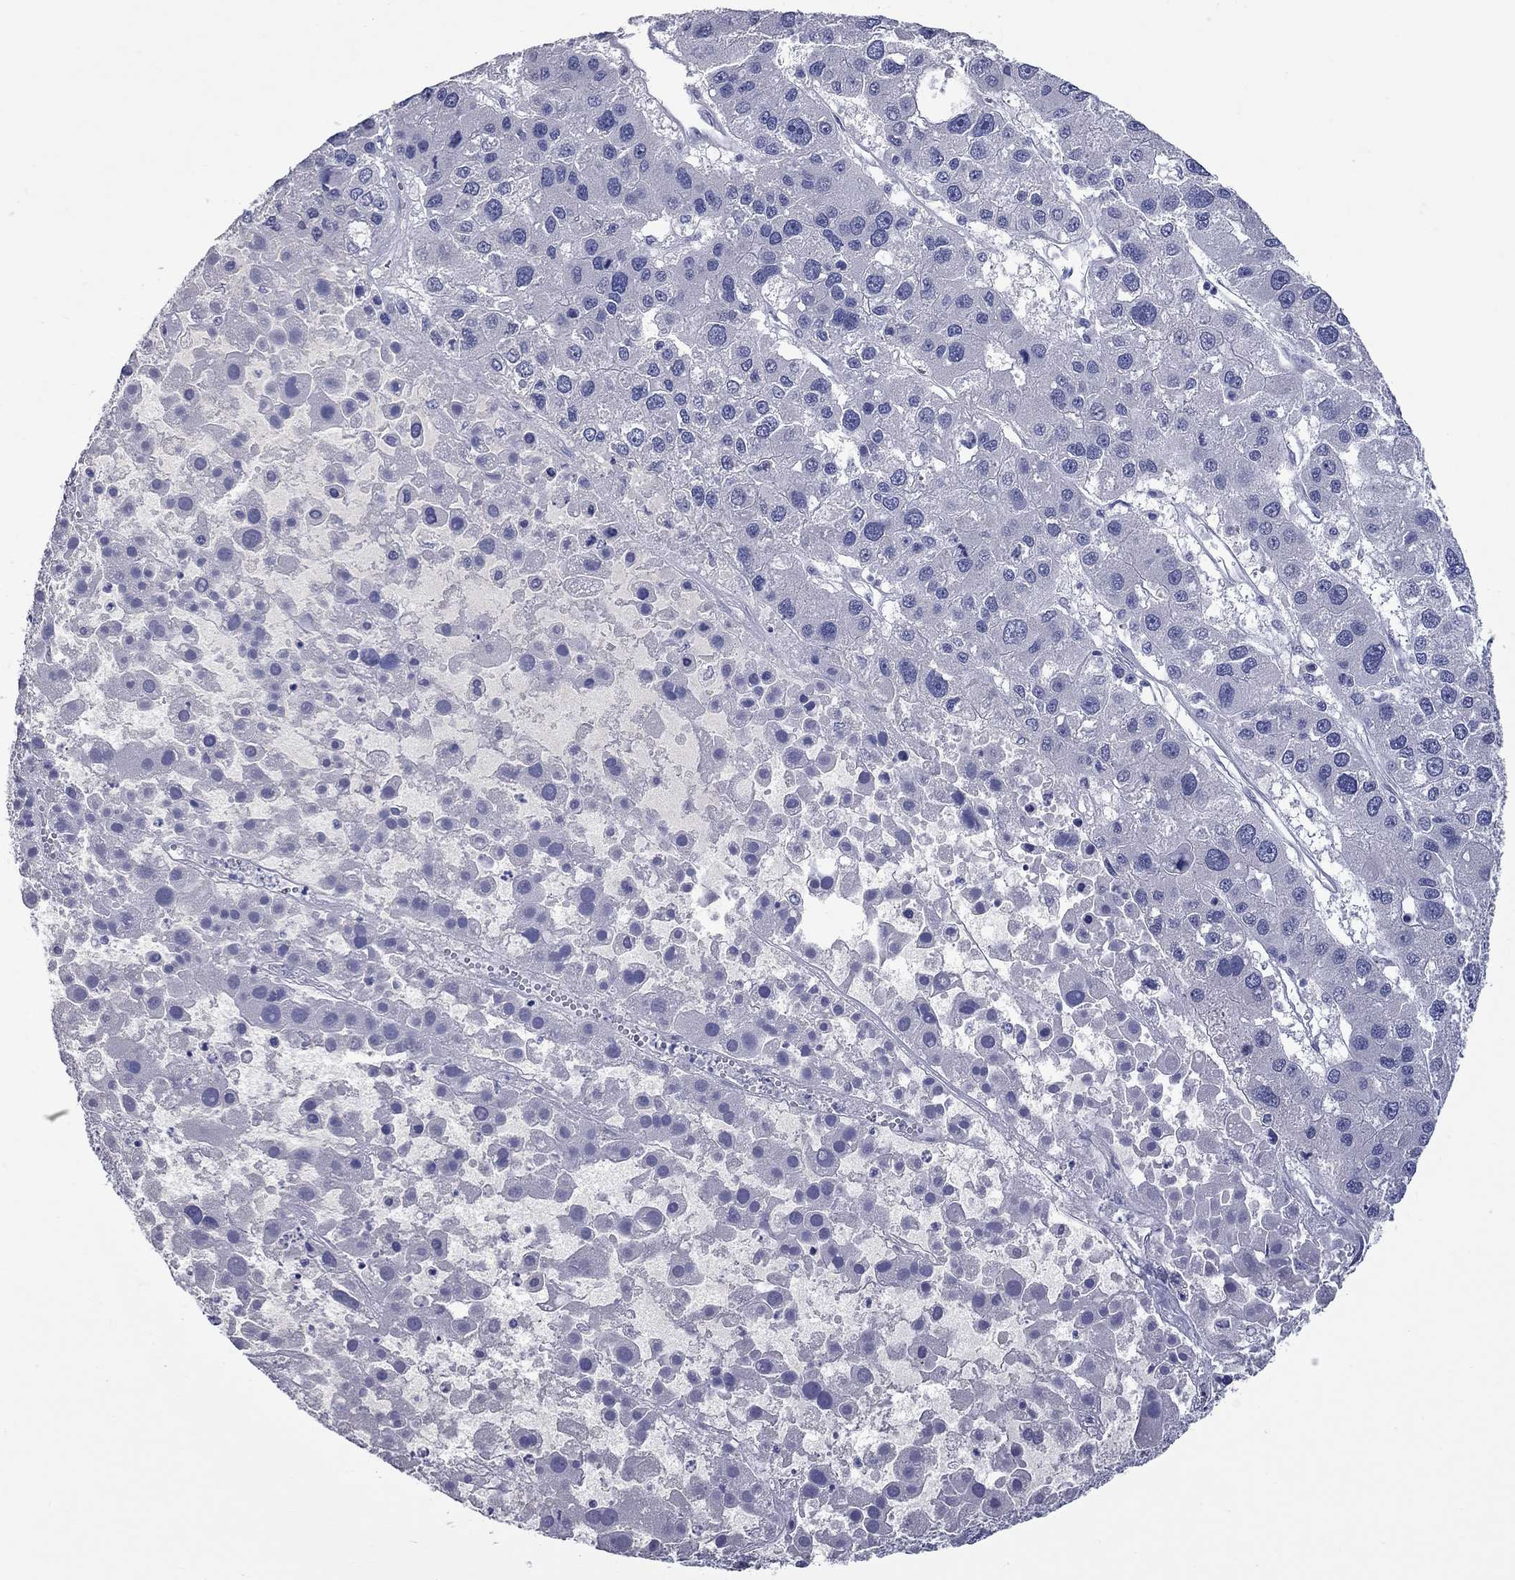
{"staining": {"intensity": "negative", "quantity": "none", "location": "none"}, "tissue": "liver cancer", "cell_type": "Tumor cells", "image_type": "cancer", "snomed": [{"axis": "morphology", "description": "Carcinoma, Hepatocellular, NOS"}, {"axis": "topography", "description": "Liver"}], "caption": "Human liver cancer stained for a protein using IHC exhibits no staining in tumor cells.", "gene": "UNC119B", "patient": {"sex": "male", "age": 73}}